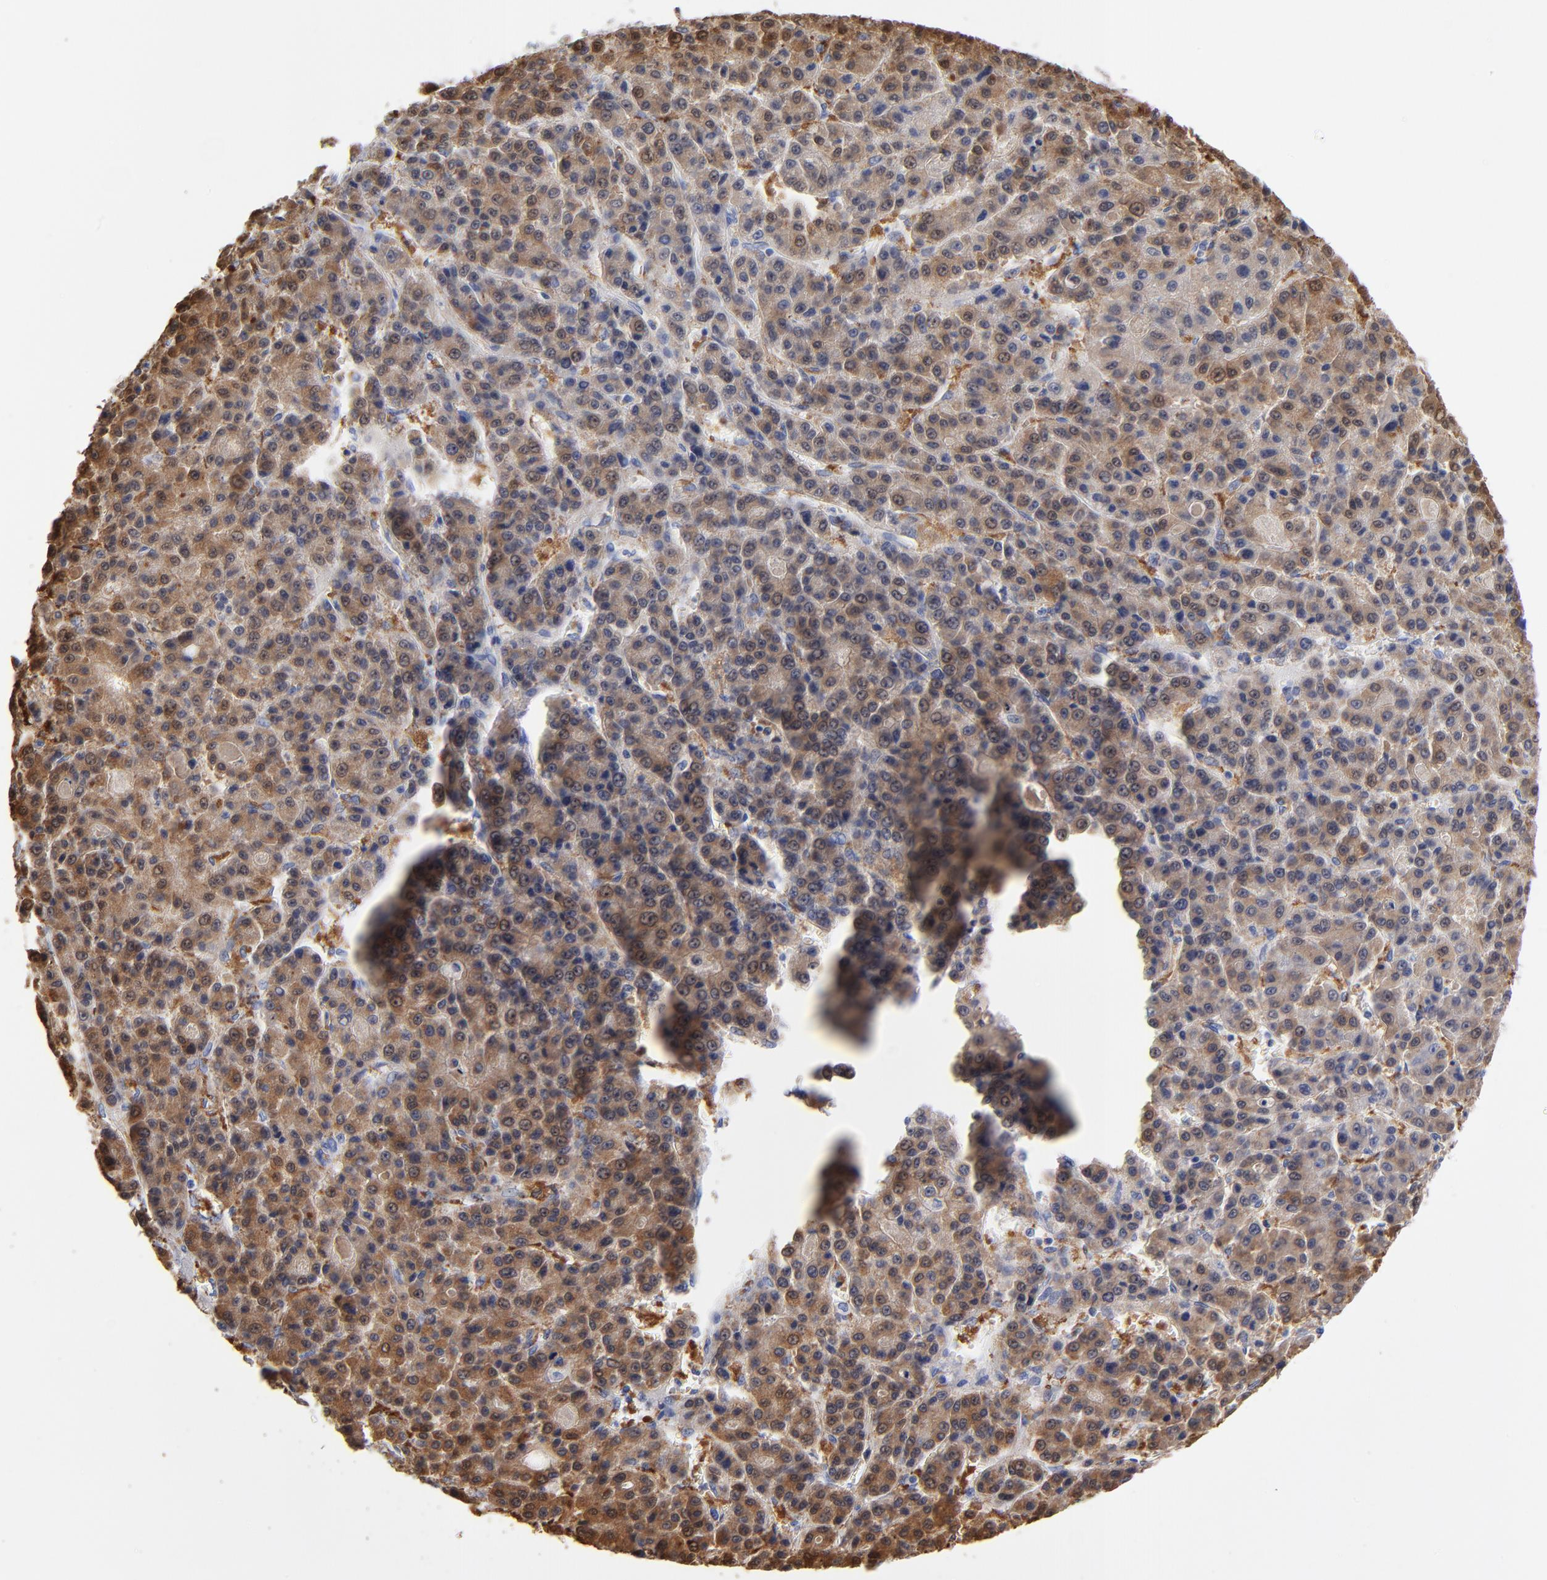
{"staining": {"intensity": "moderate", "quantity": ">75%", "location": "cytoplasmic/membranous"}, "tissue": "liver cancer", "cell_type": "Tumor cells", "image_type": "cancer", "snomed": [{"axis": "morphology", "description": "Carcinoma, Hepatocellular, NOS"}, {"axis": "topography", "description": "Liver"}], "caption": "Immunohistochemical staining of human liver cancer (hepatocellular carcinoma) shows medium levels of moderate cytoplasmic/membranous protein expression in approximately >75% of tumor cells.", "gene": "PTP4A1", "patient": {"sex": "male", "age": 70}}